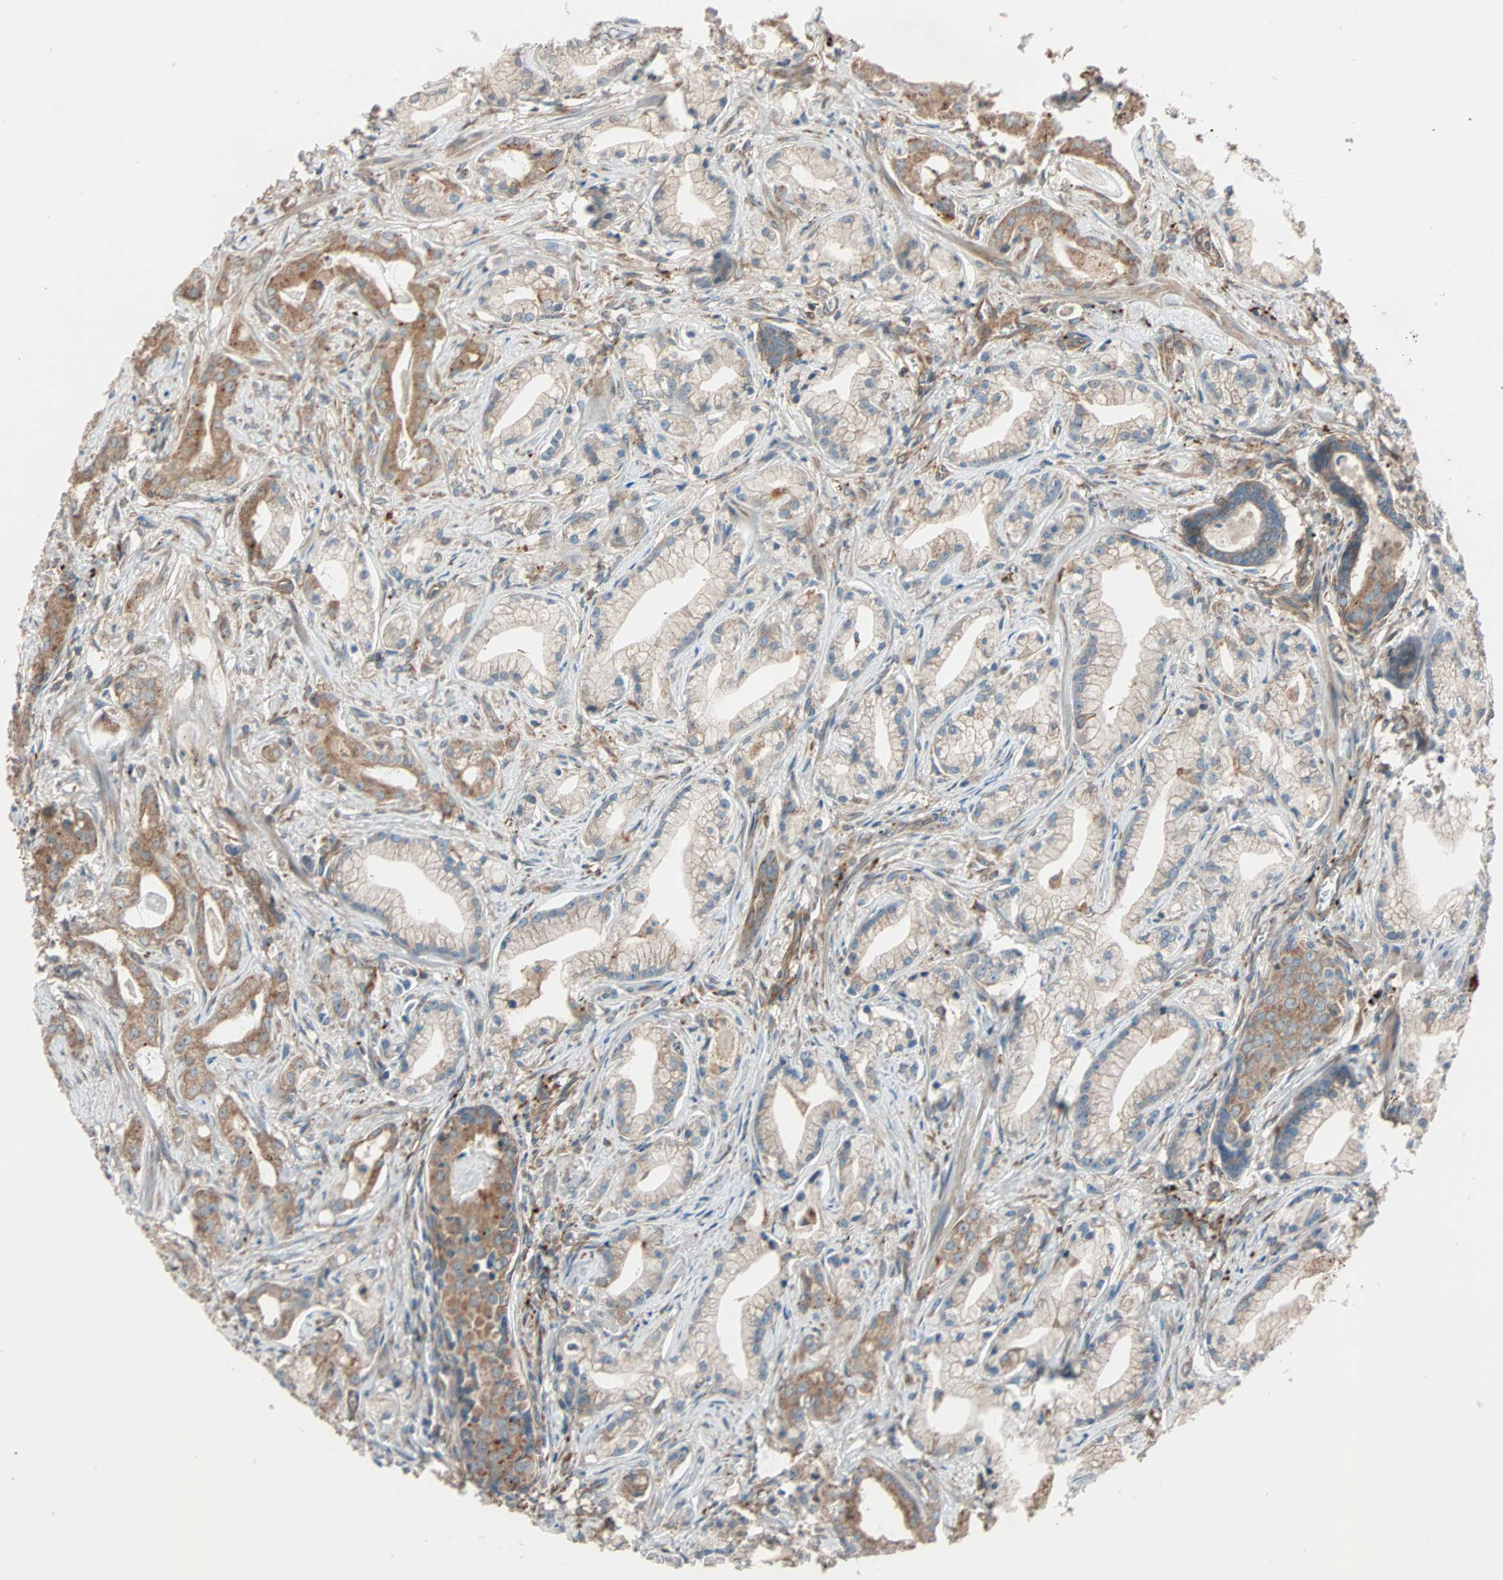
{"staining": {"intensity": "moderate", "quantity": ">75%", "location": "cytoplasmic/membranous"}, "tissue": "prostate cancer", "cell_type": "Tumor cells", "image_type": "cancer", "snomed": [{"axis": "morphology", "description": "Adenocarcinoma, Low grade"}, {"axis": "topography", "description": "Prostate"}], "caption": "Immunohistochemical staining of human prostate adenocarcinoma (low-grade) displays medium levels of moderate cytoplasmic/membranous protein expression in approximately >75% of tumor cells.", "gene": "PHYH", "patient": {"sex": "male", "age": 59}}